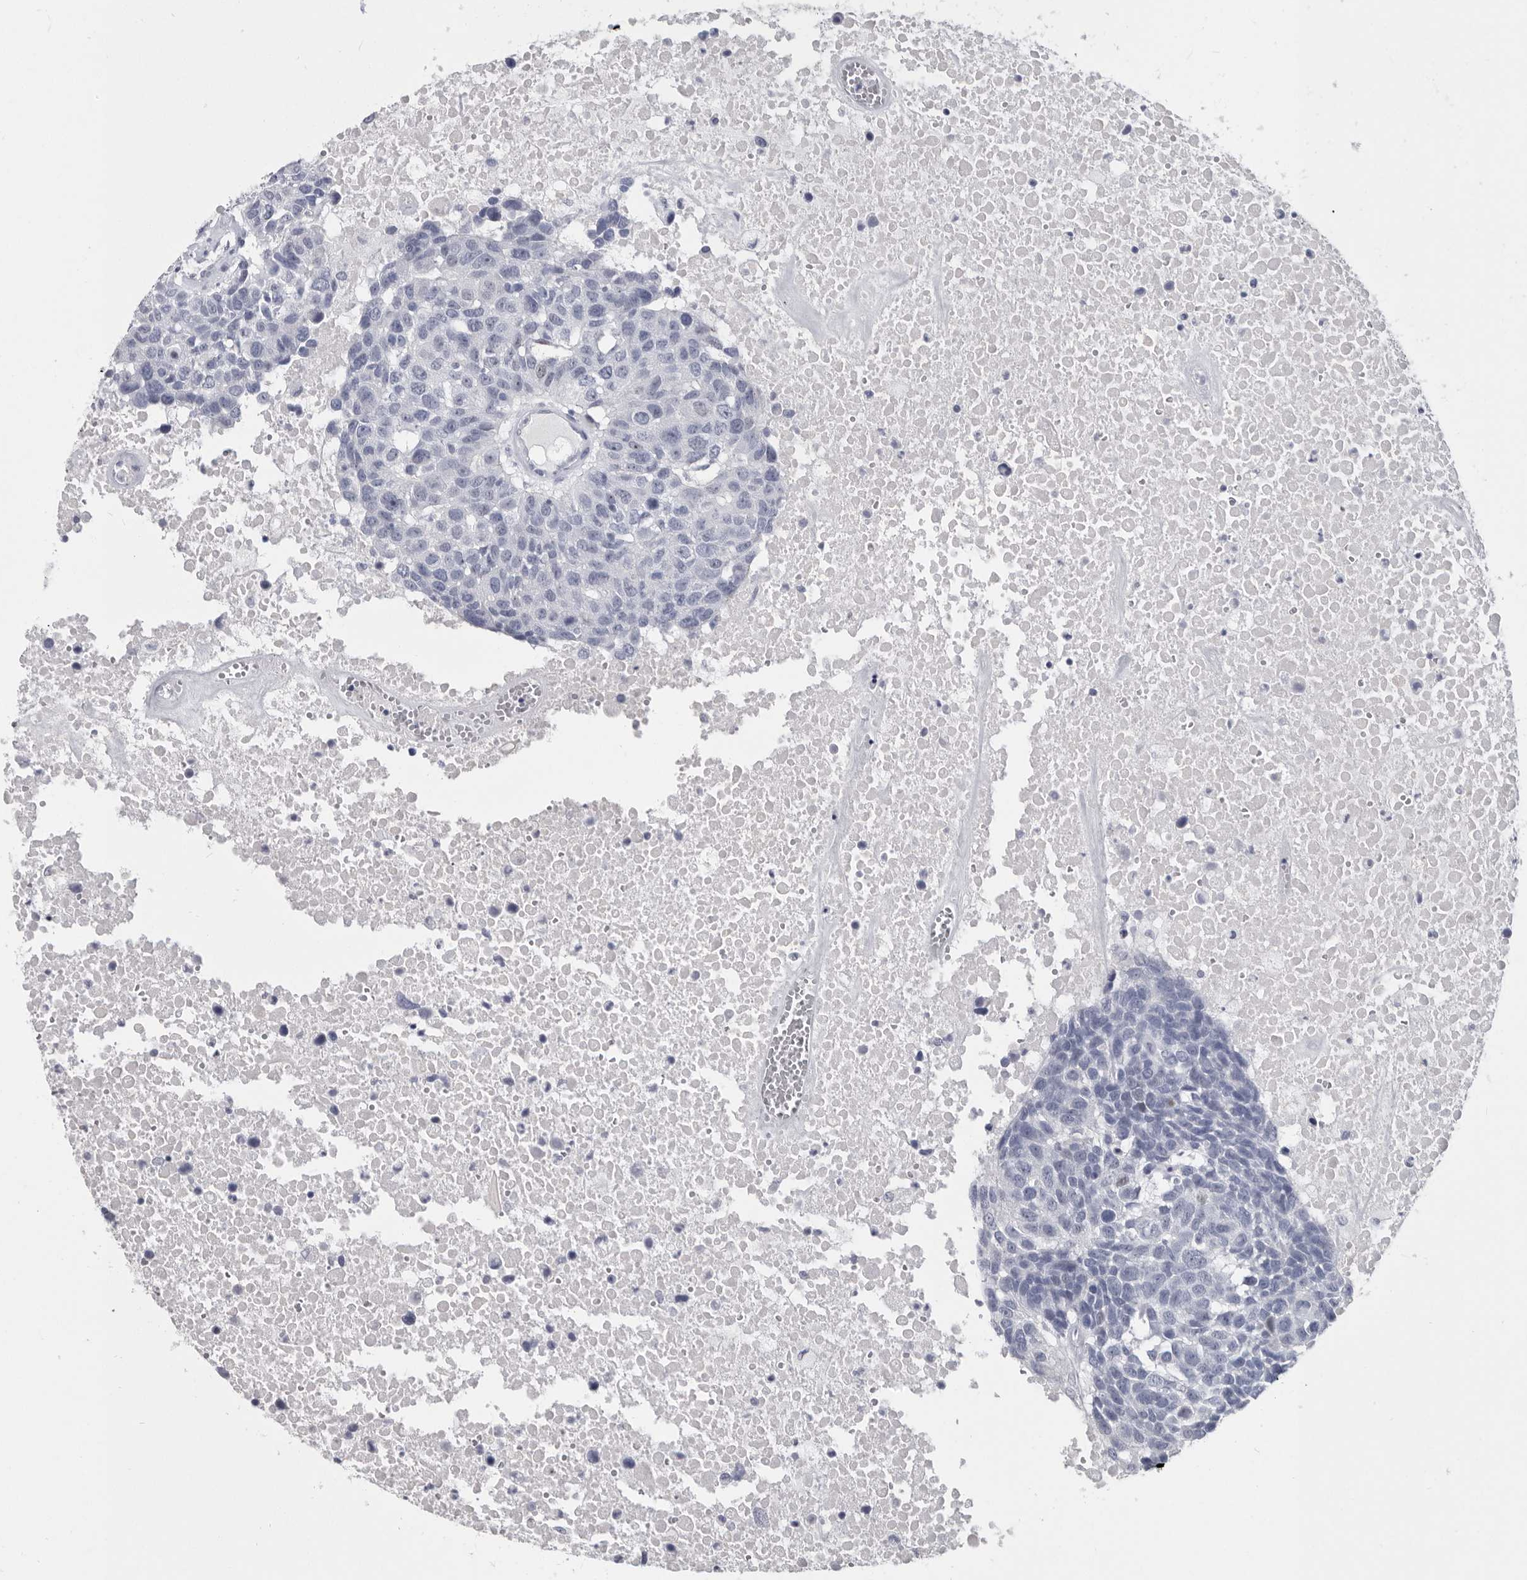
{"staining": {"intensity": "negative", "quantity": "none", "location": "none"}, "tissue": "head and neck cancer", "cell_type": "Tumor cells", "image_type": "cancer", "snomed": [{"axis": "morphology", "description": "Squamous cell carcinoma, NOS"}, {"axis": "topography", "description": "Head-Neck"}], "caption": "Tumor cells show no significant protein staining in head and neck squamous cell carcinoma. (DAB immunohistochemistry (IHC) visualized using brightfield microscopy, high magnification).", "gene": "WRAP73", "patient": {"sex": "male", "age": 66}}